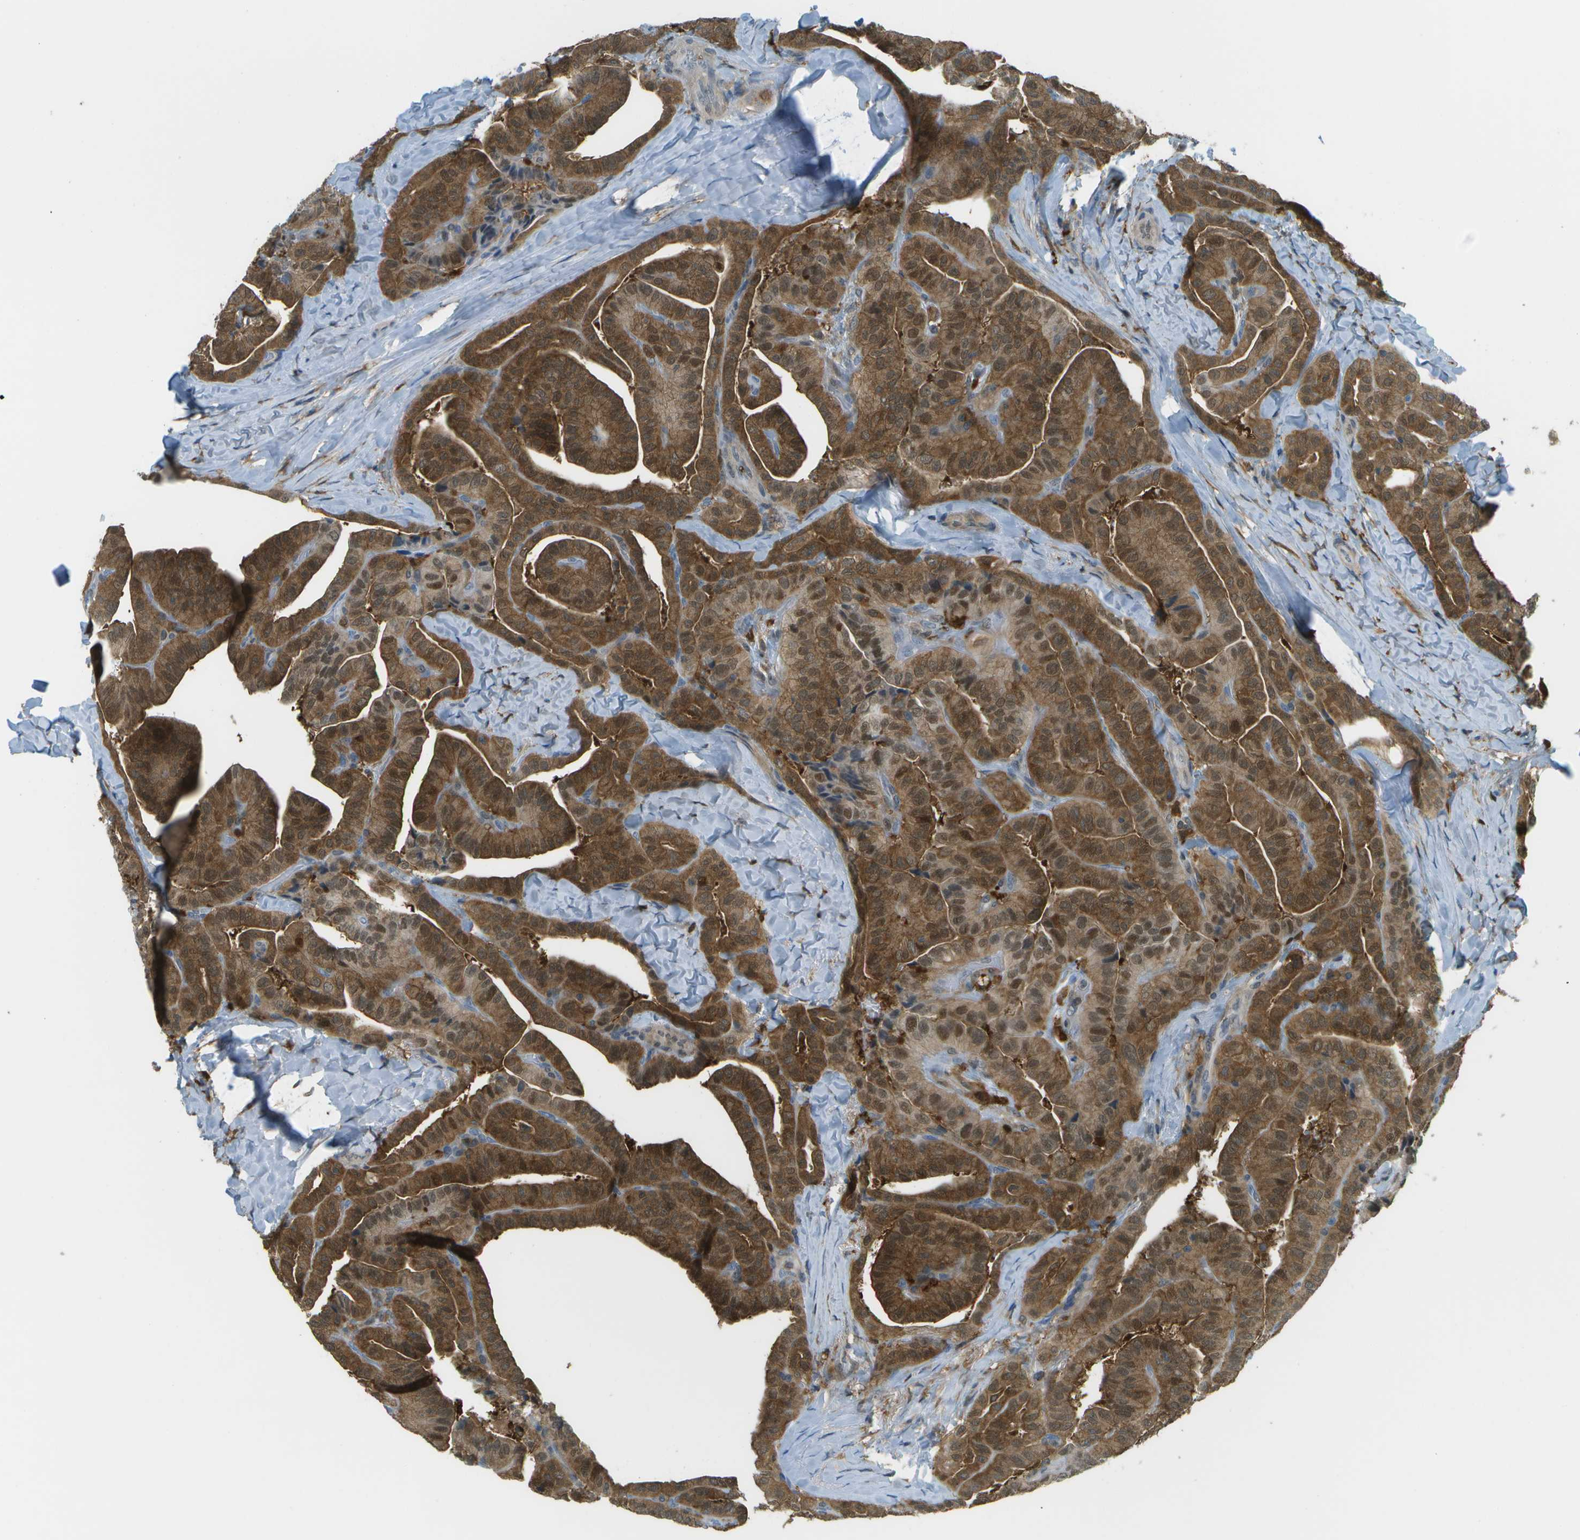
{"staining": {"intensity": "strong", "quantity": ">75%", "location": "cytoplasmic/membranous,nuclear"}, "tissue": "thyroid cancer", "cell_type": "Tumor cells", "image_type": "cancer", "snomed": [{"axis": "morphology", "description": "Papillary adenocarcinoma, NOS"}, {"axis": "topography", "description": "Thyroid gland"}], "caption": "Immunohistochemical staining of thyroid cancer (papillary adenocarcinoma) demonstrates high levels of strong cytoplasmic/membranous and nuclear staining in approximately >75% of tumor cells.", "gene": "CDH23", "patient": {"sex": "male", "age": 77}}